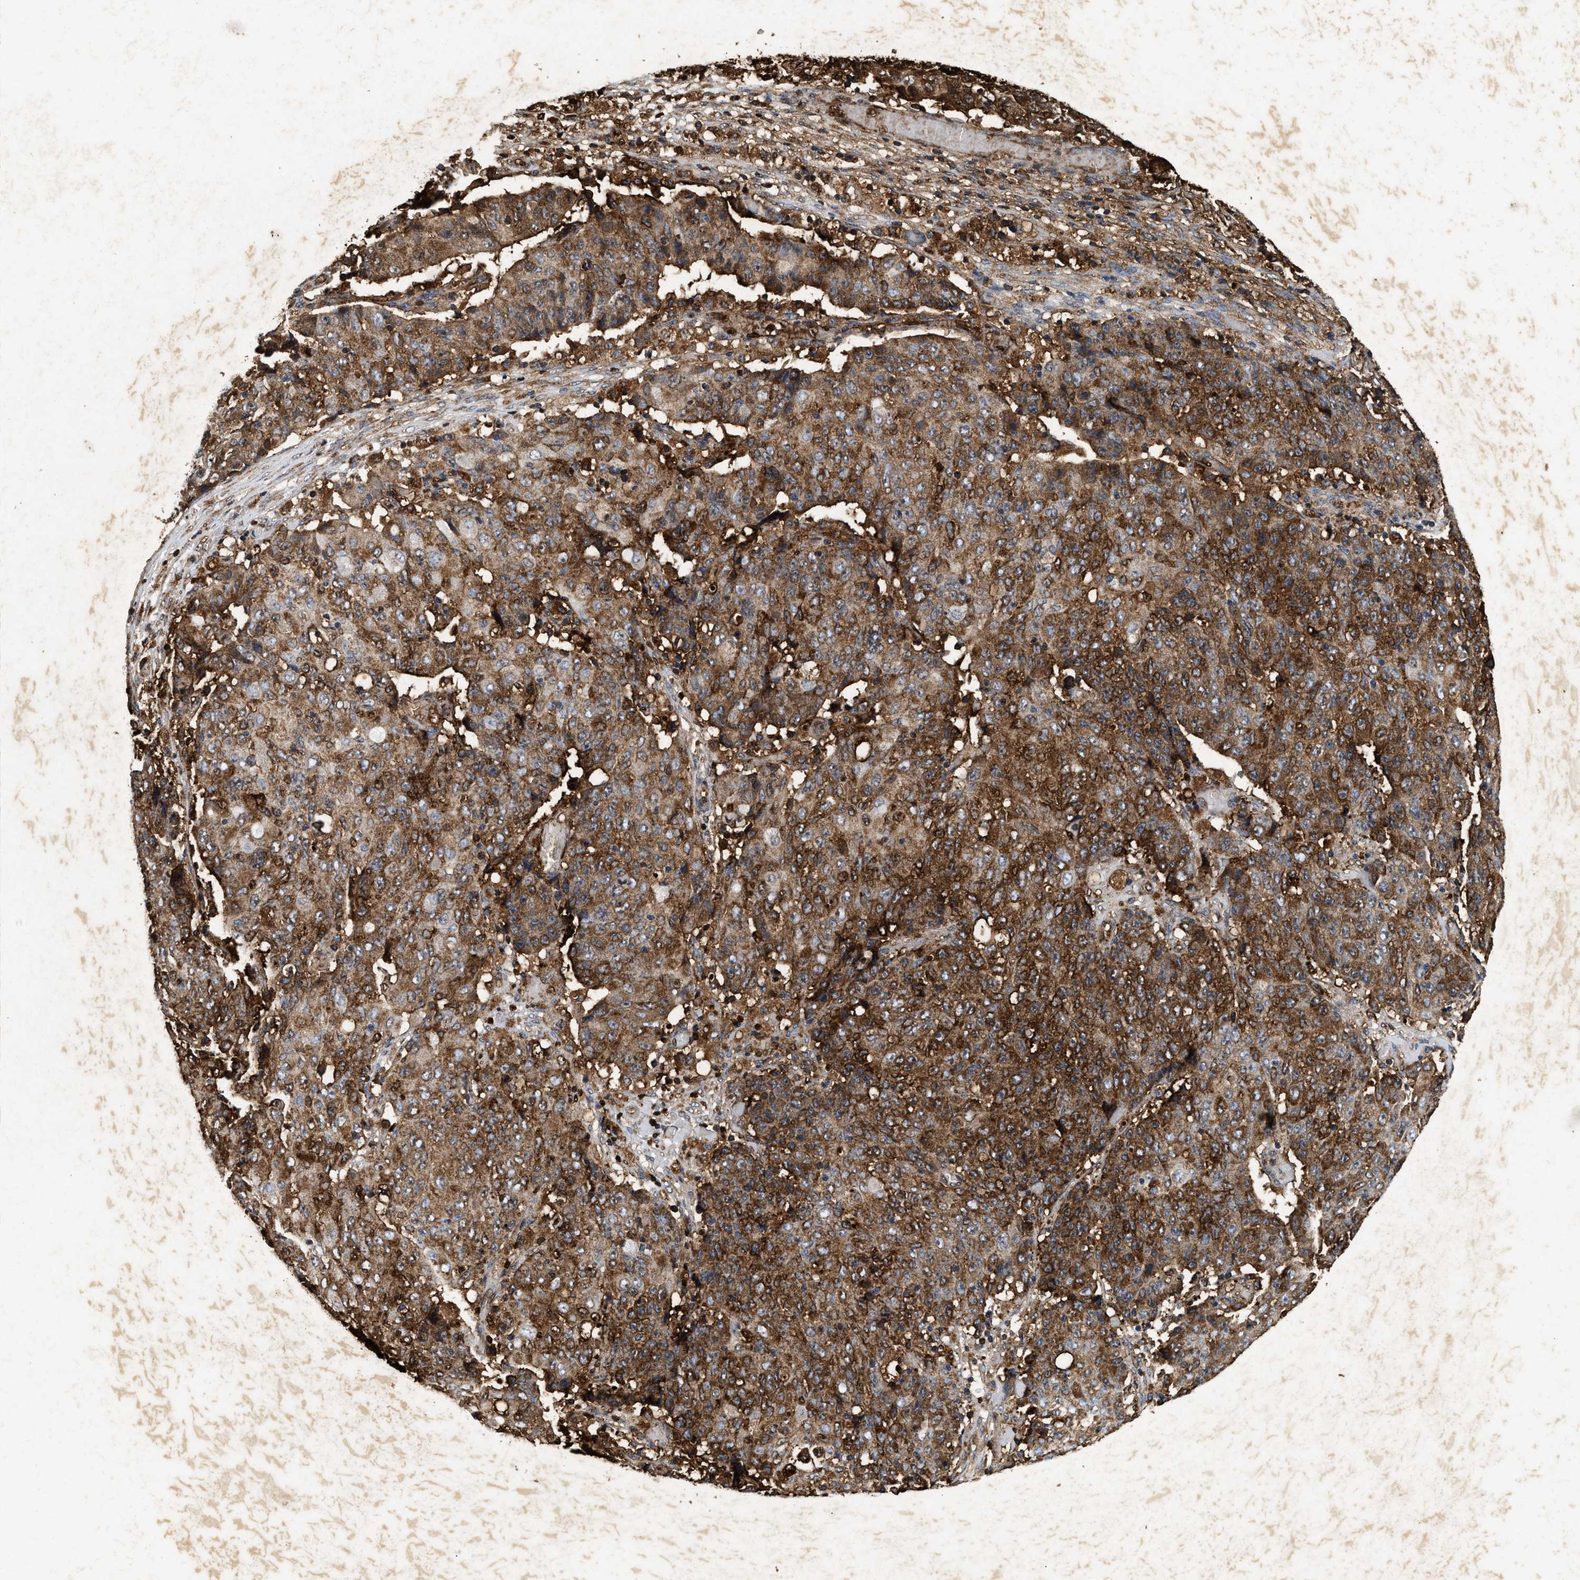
{"staining": {"intensity": "strong", "quantity": ">75%", "location": "cytoplasmic/membranous,nuclear"}, "tissue": "ovarian cancer", "cell_type": "Tumor cells", "image_type": "cancer", "snomed": [{"axis": "morphology", "description": "Carcinoma, endometroid"}, {"axis": "topography", "description": "Ovary"}], "caption": "High-magnification brightfield microscopy of endometroid carcinoma (ovarian) stained with DAB (3,3'-diaminobenzidine) (brown) and counterstained with hematoxylin (blue). tumor cells exhibit strong cytoplasmic/membranous and nuclear positivity is appreciated in approximately>75% of cells. The staining was performed using DAB, with brown indicating positive protein expression. Nuclei are stained blue with hematoxylin.", "gene": "ACOX1", "patient": {"sex": "female", "age": 42}}